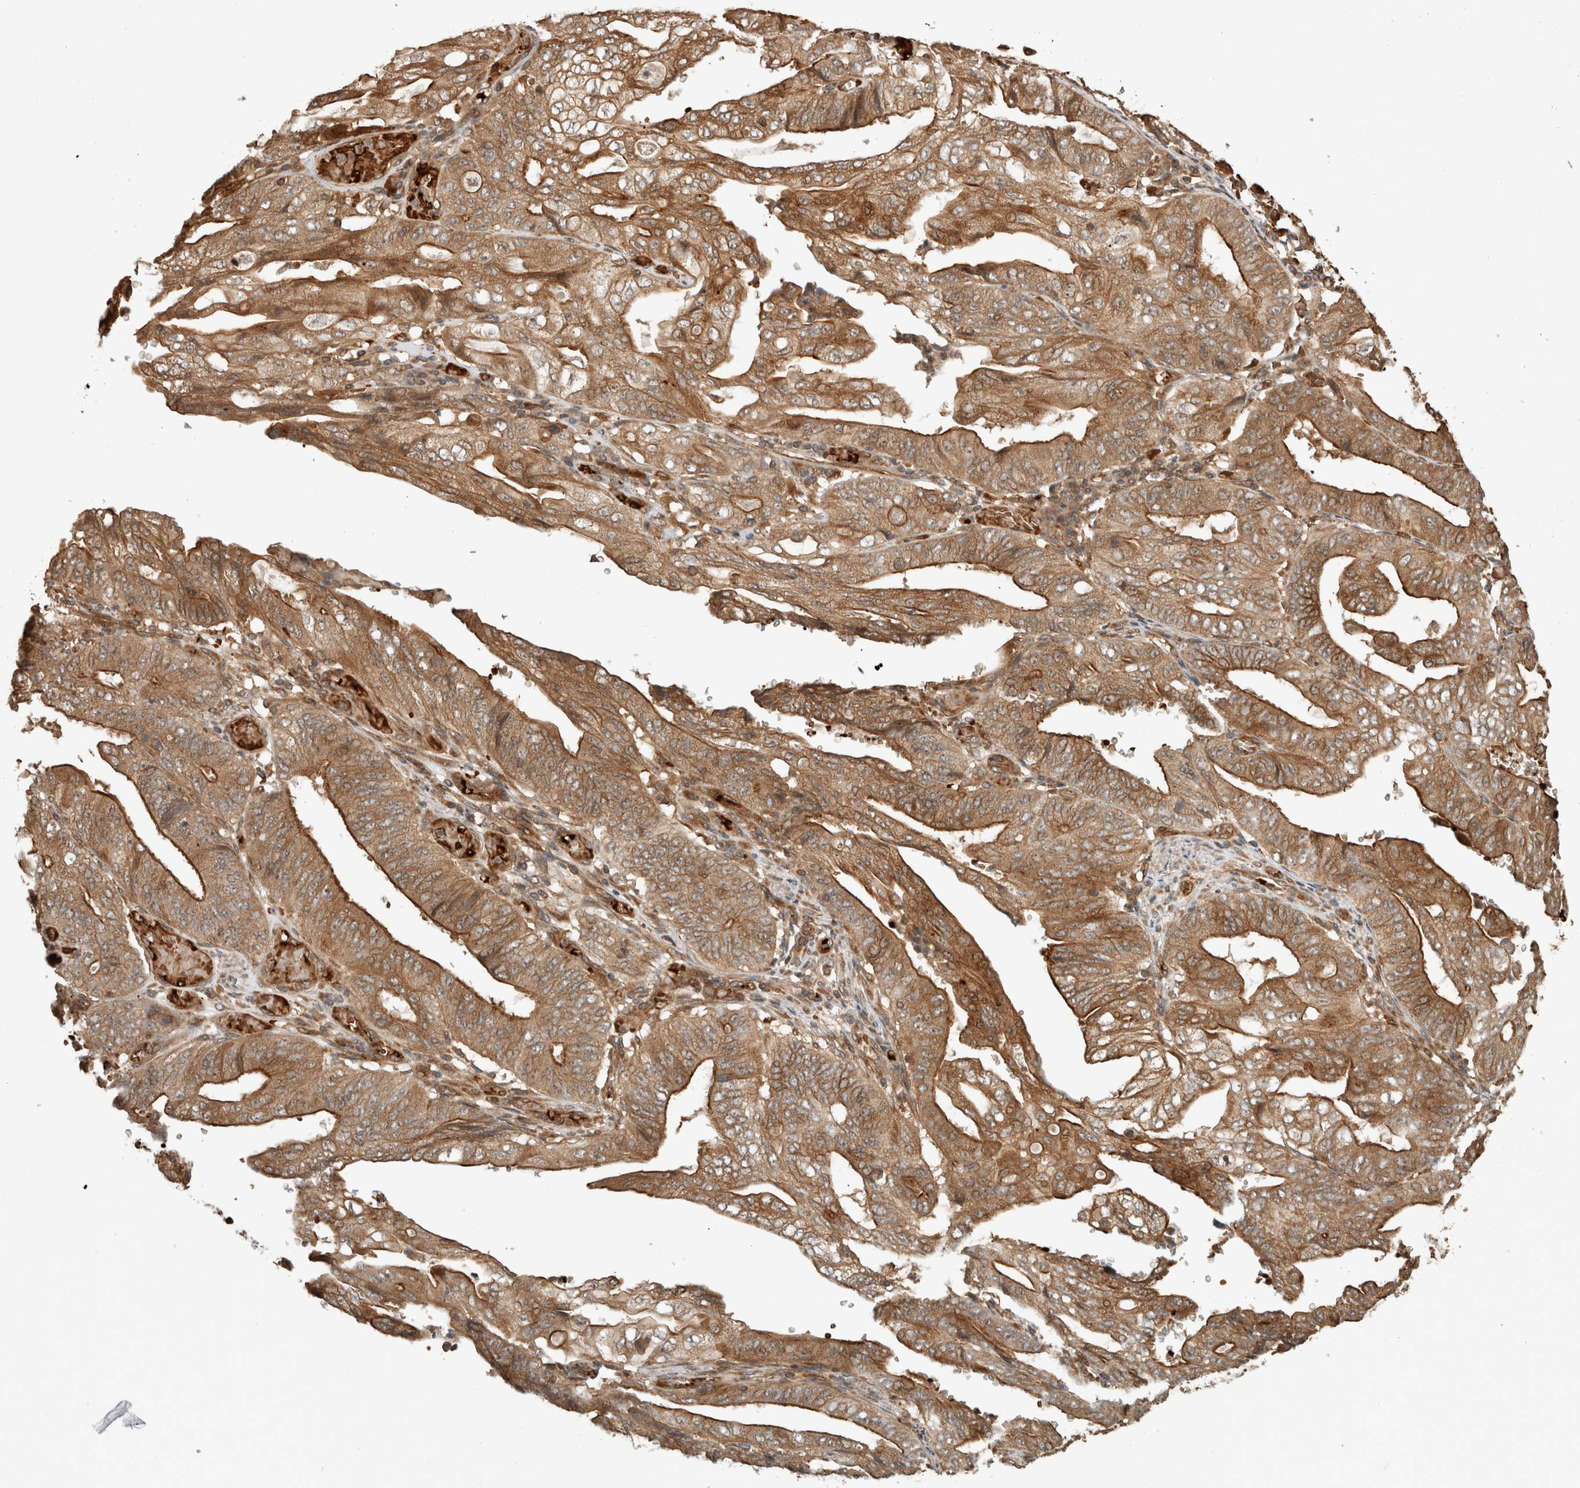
{"staining": {"intensity": "strong", "quantity": ">75%", "location": "cytoplasmic/membranous"}, "tissue": "stomach cancer", "cell_type": "Tumor cells", "image_type": "cancer", "snomed": [{"axis": "morphology", "description": "Adenocarcinoma, NOS"}, {"axis": "topography", "description": "Stomach"}], "caption": "Tumor cells display strong cytoplasmic/membranous positivity in about >75% of cells in stomach adenocarcinoma.", "gene": "OTUD6B", "patient": {"sex": "female", "age": 73}}